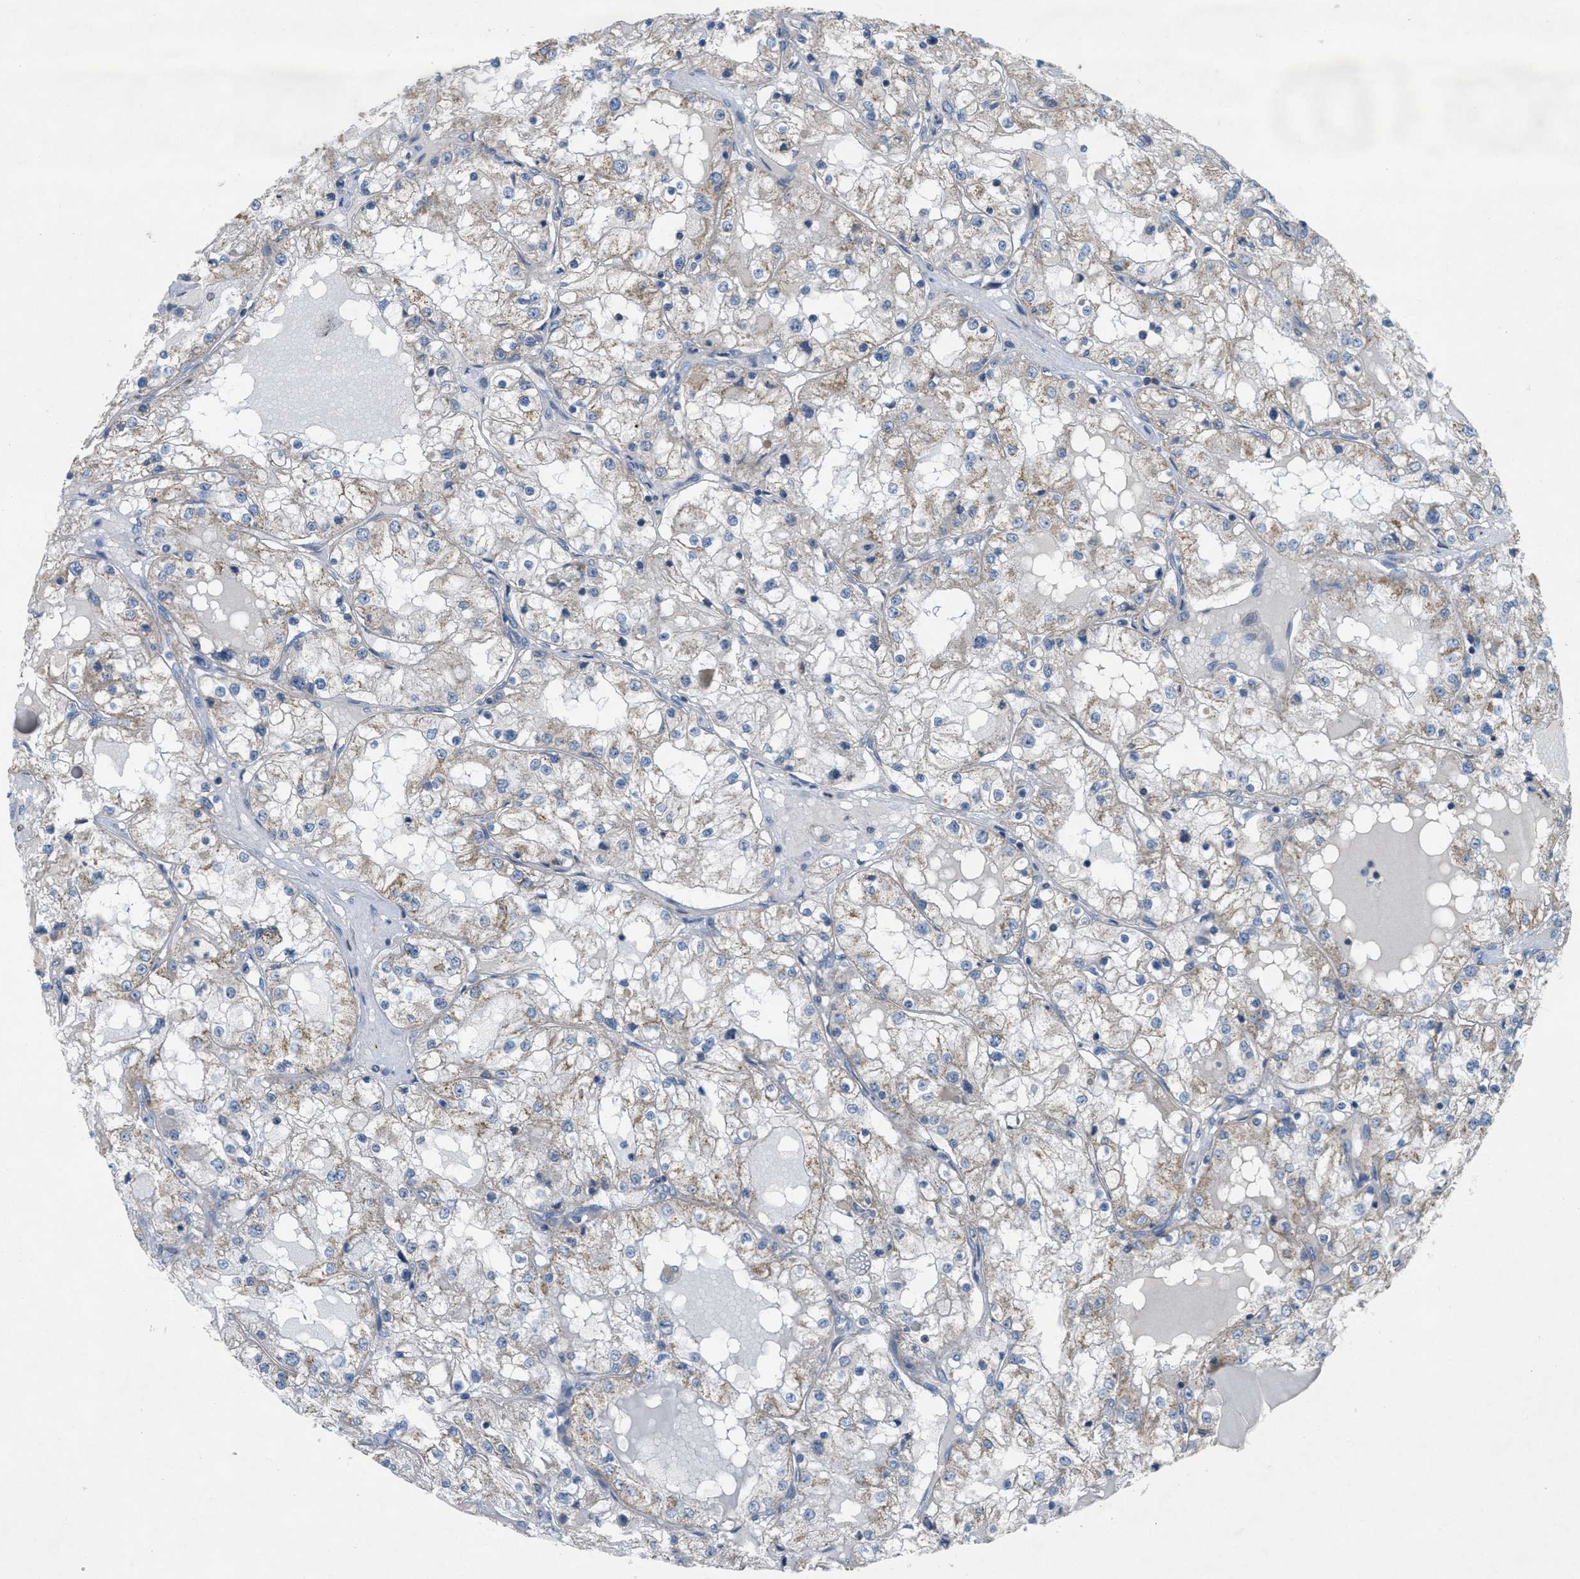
{"staining": {"intensity": "weak", "quantity": "<25%", "location": "cytoplasmic/membranous"}, "tissue": "renal cancer", "cell_type": "Tumor cells", "image_type": "cancer", "snomed": [{"axis": "morphology", "description": "Adenocarcinoma, NOS"}, {"axis": "topography", "description": "Kidney"}], "caption": "Renal adenocarcinoma was stained to show a protein in brown. There is no significant staining in tumor cells.", "gene": "BTN3A1", "patient": {"sex": "male", "age": 68}}